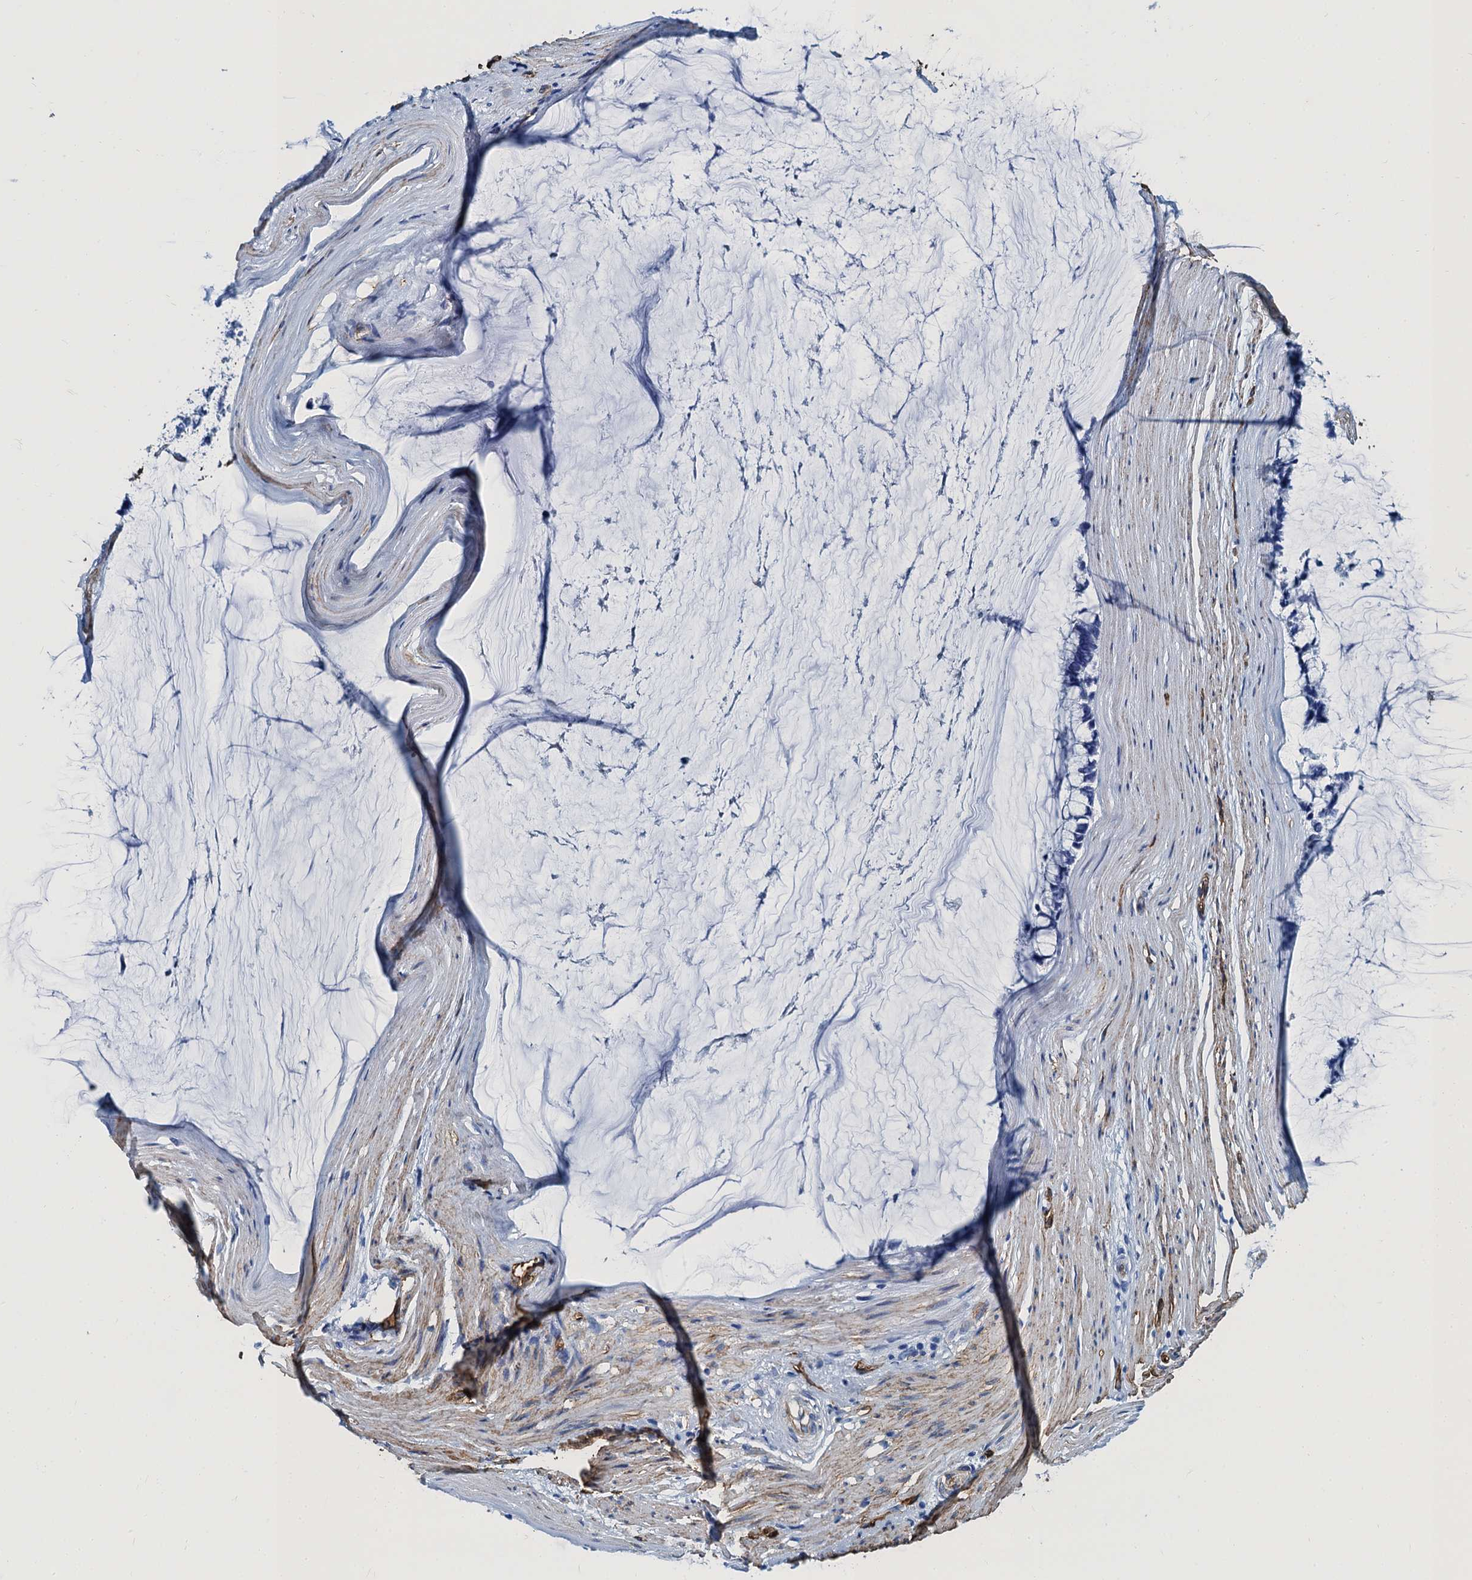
{"staining": {"intensity": "negative", "quantity": "none", "location": "none"}, "tissue": "ovarian cancer", "cell_type": "Tumor cells", "image_type": "cancer", "snomed": [{"axis": "morphology", "description": "Cystadenocarcinoma, mucinous, NOS"}, {"axis": "topography", "description": "Ovary"}], "caption": "Tumor cells are negative for brown protein staining in ovarian cancer. The staining is performed using DAB (3,3'-diaminobenzidine) brown chromogen with nuclei counter-stained in using hematoxylin.", "gene": "CAVIN2", "patient": {"sex": "female", "age": 39}}